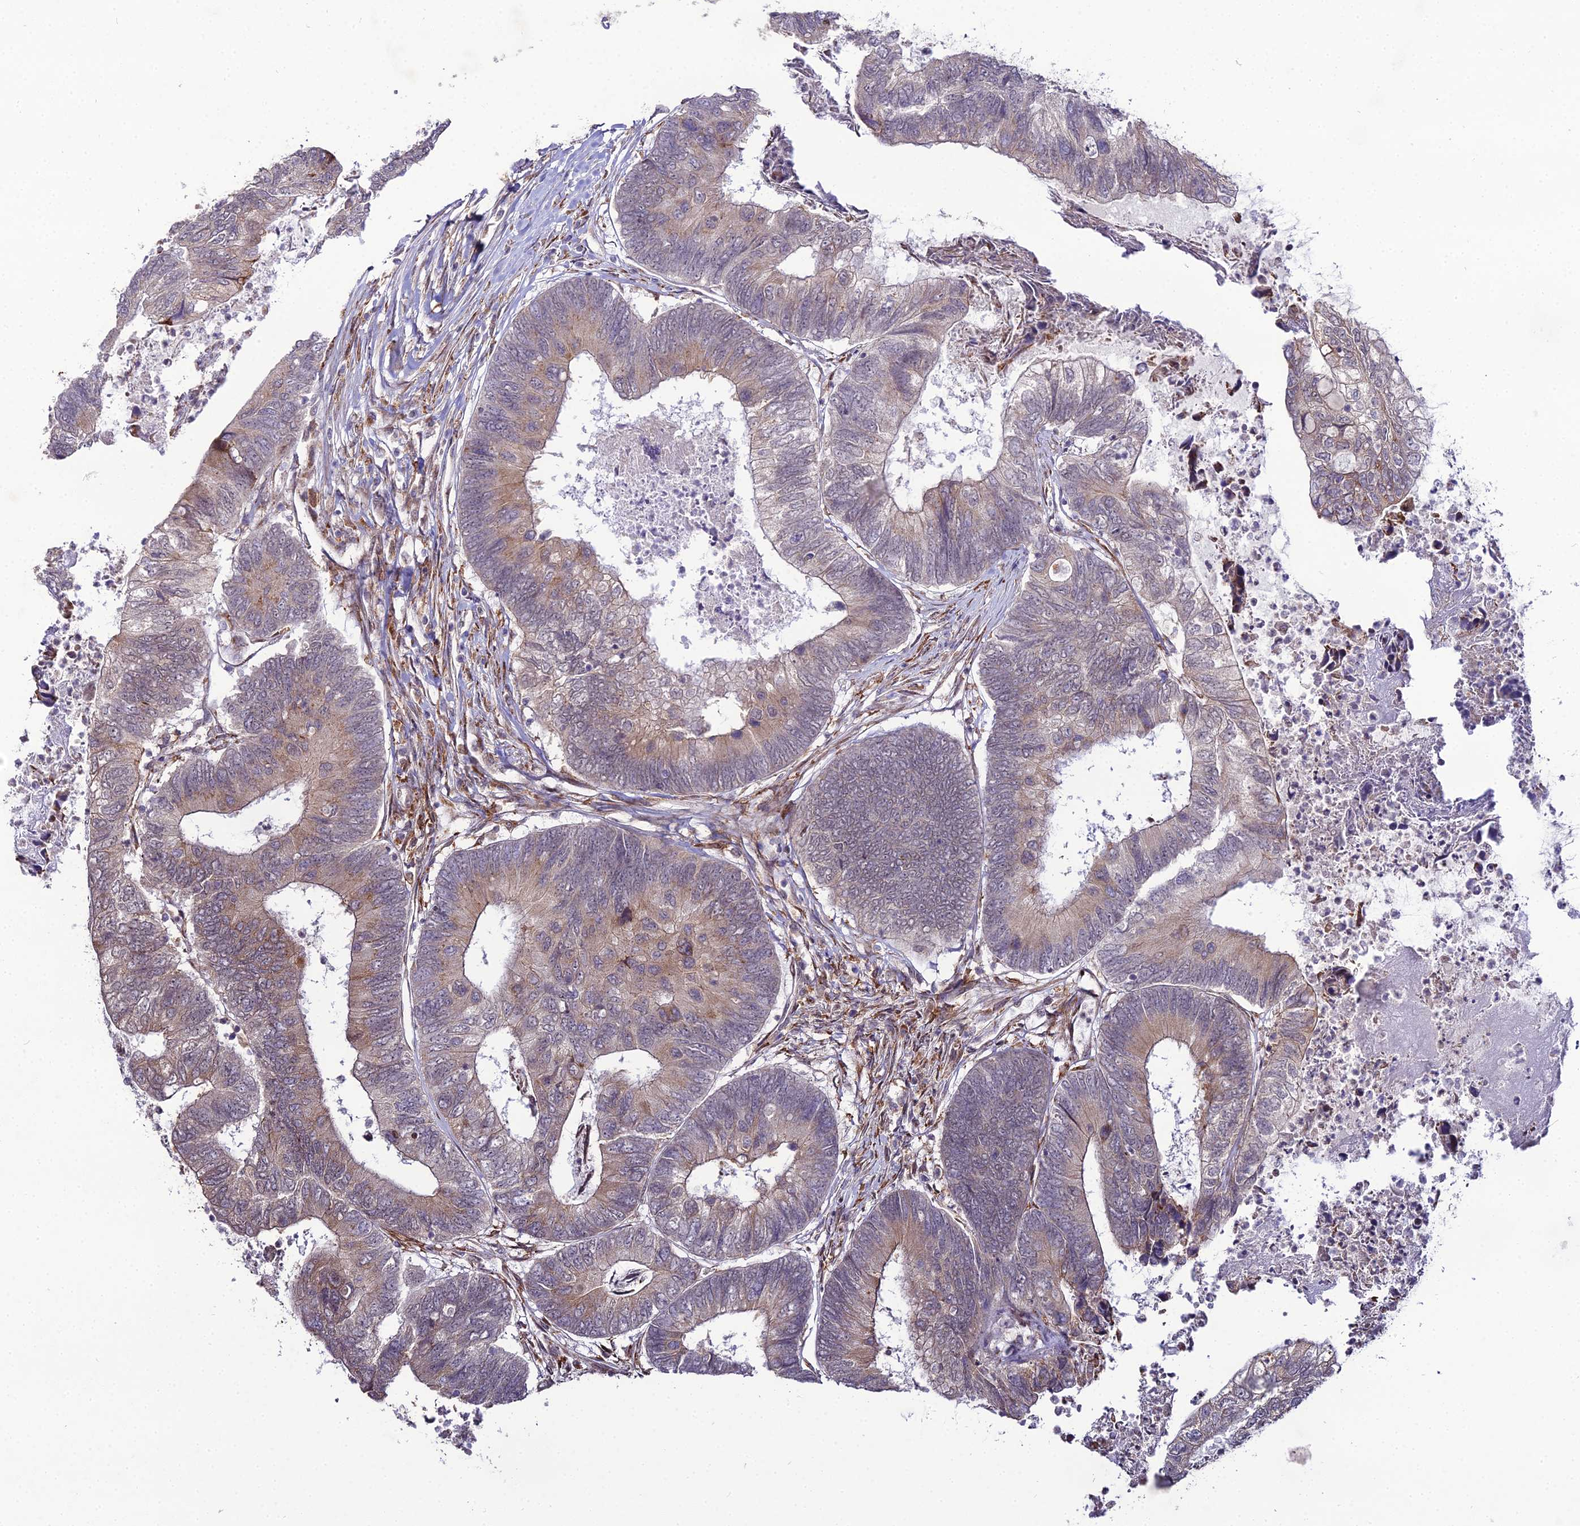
{"staining": {"intensity": "weak", "quantity": "25%-75%", "location": "cytoplasmic/membranous"}, "tissue": "colorectal cancer", "cell_type": "Tumor cells", "image_type": "cancer", "snomed": [{"axis": "morphology", "description": "Adenocarcinoma, NOS"}, {"axis": "topography", "description": "Colon"}], "caption": "Immunohistochemical staining of adenocarcinoma (colorectal) reveals low levels of weak cytoplasmic/membranous protein positivity in about 25%-75% of tumor cells.", "gene": "TROAP", "patient": {"sex": "female", "age": 67}}